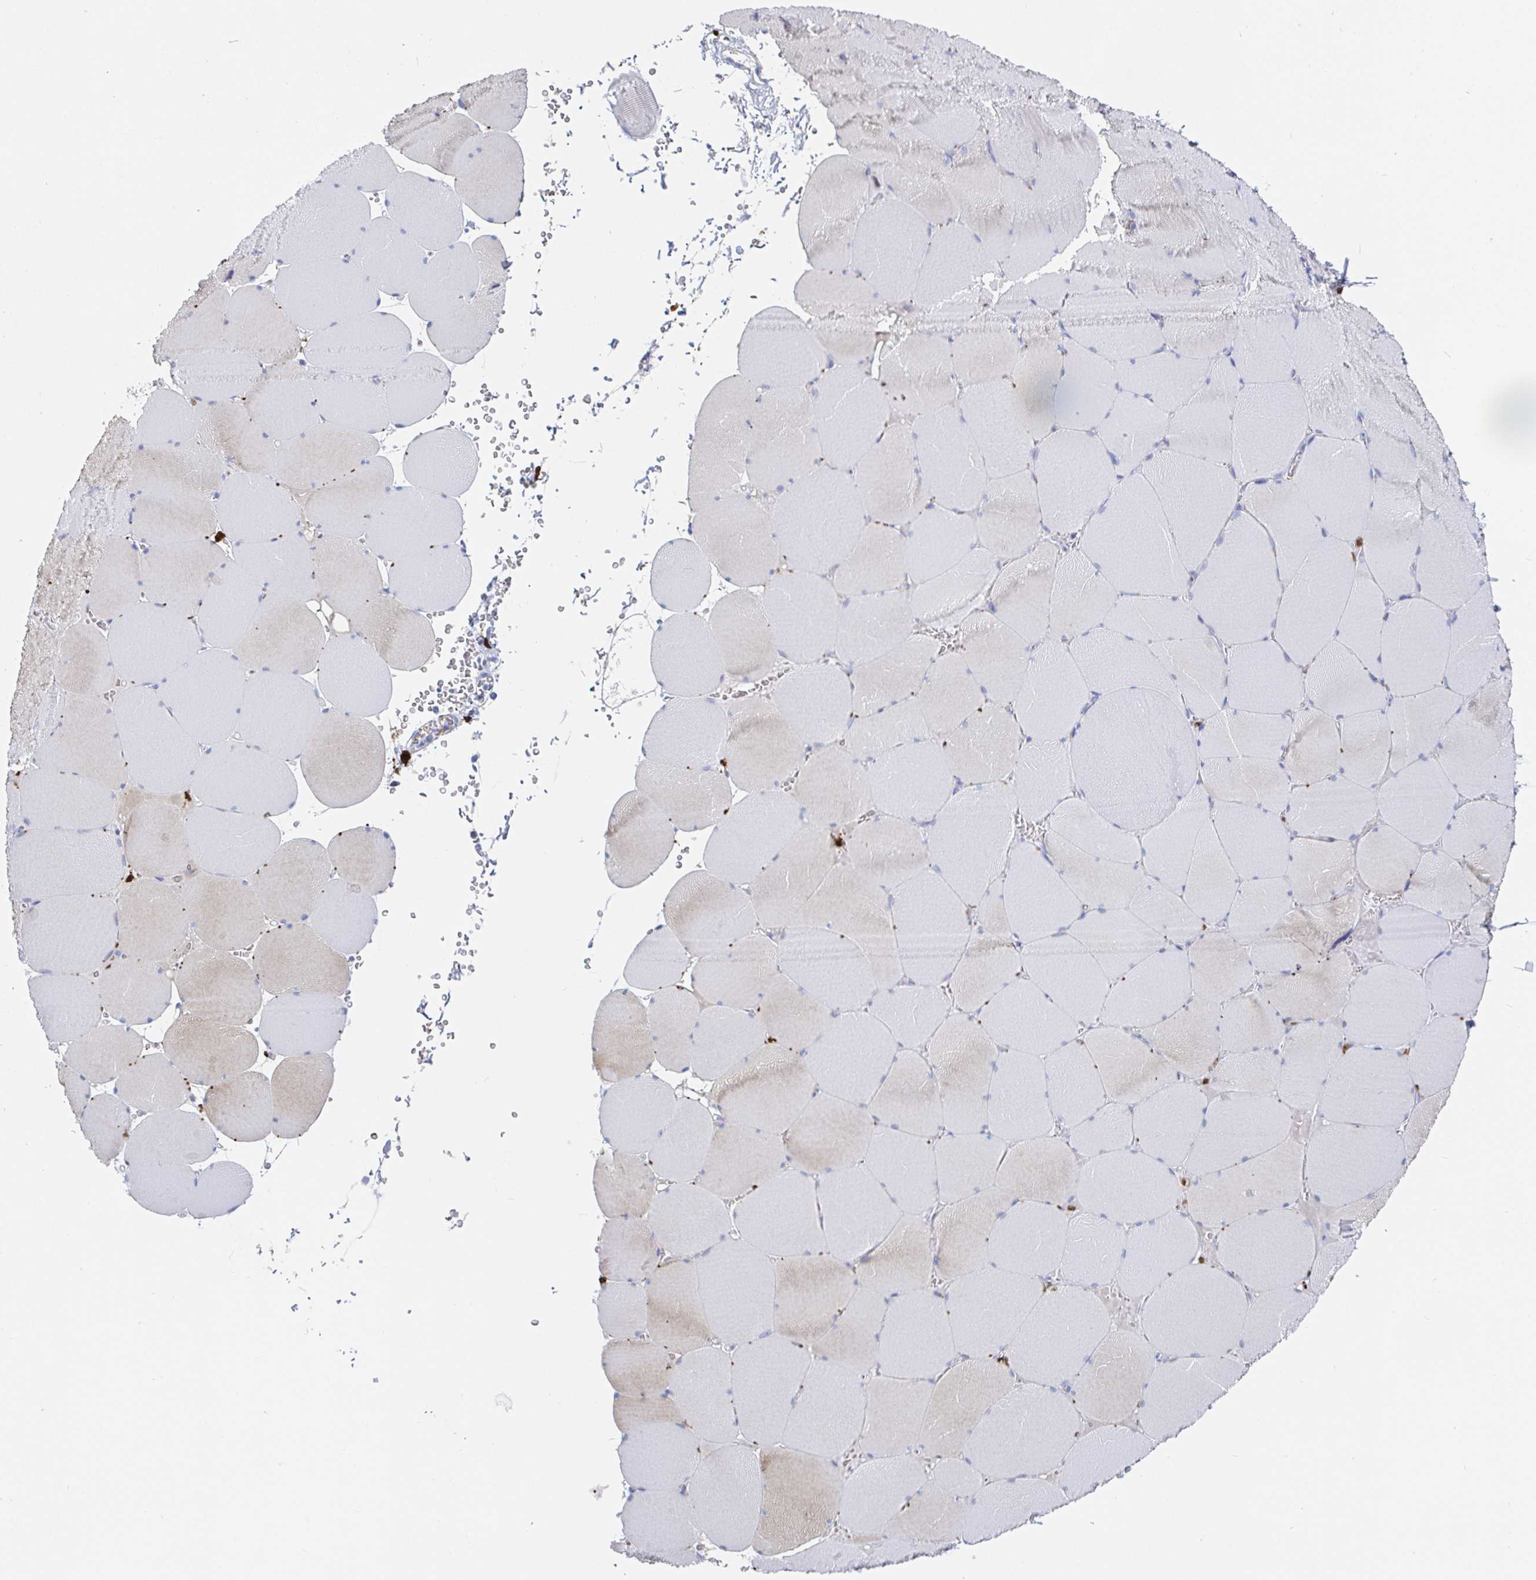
{"staining": {"intensity": "negative", "quantity": "none", "location": "none"}, "tissue": "skeletal muscle", "cell_type": "Myocytes", "image_type": "normal", "snomed": [{"axis": "morphology", "description": "Normal tissue, NOS"}, {"axis": "topography", "description": "Skeletal muscle"}, {"axis": "topography", "description": "Head-Neck"}], "caption": "Myocytes show no significant protein expression in benign skeletal muscle.", "gene": "OR2A1", "patient": {"sex": "male", "age": 66}}